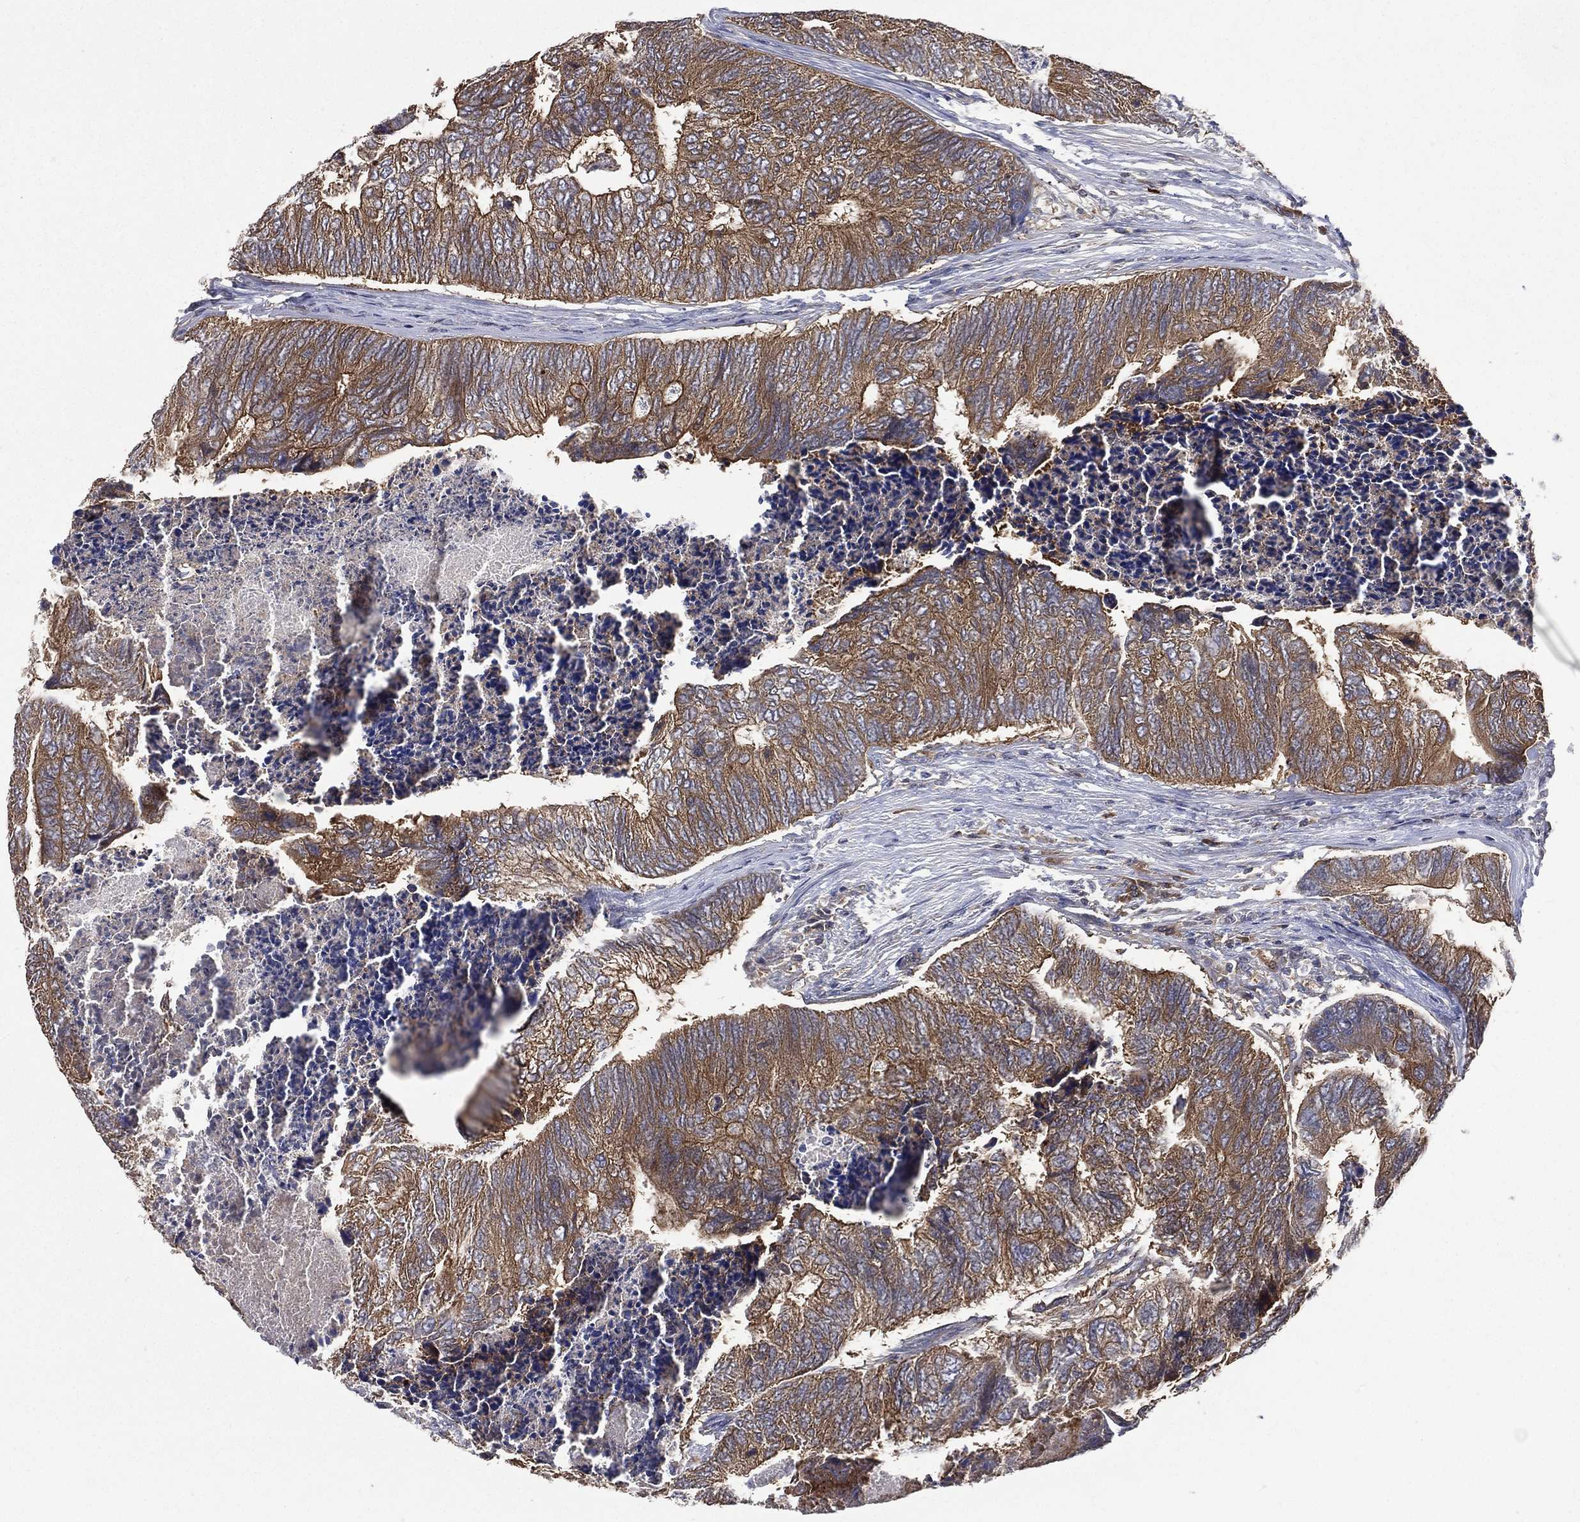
{"staining": {"intensity": "moderate", "quantity": ">75%", "location": "cytoplasmic/membranous"}, "tissue": "colorectal cancer", "cell_type": "Tumor cells", "image_type": "cancer", "snomed": [{"axis": "morphology", "description": "Adenocarcinoma, NOS"}, {"axis": "topography", "description": "Colon"}], "caption": "High-power microscopy captured an immunohistochemistry micrograph of adenocarcinoma (colorectal), revealing moderate cytoplasmic/membranous expression in about >75% of tumor cells.", "gene": "SMPD3", "patient": {"sex": "female", "age": 67}}